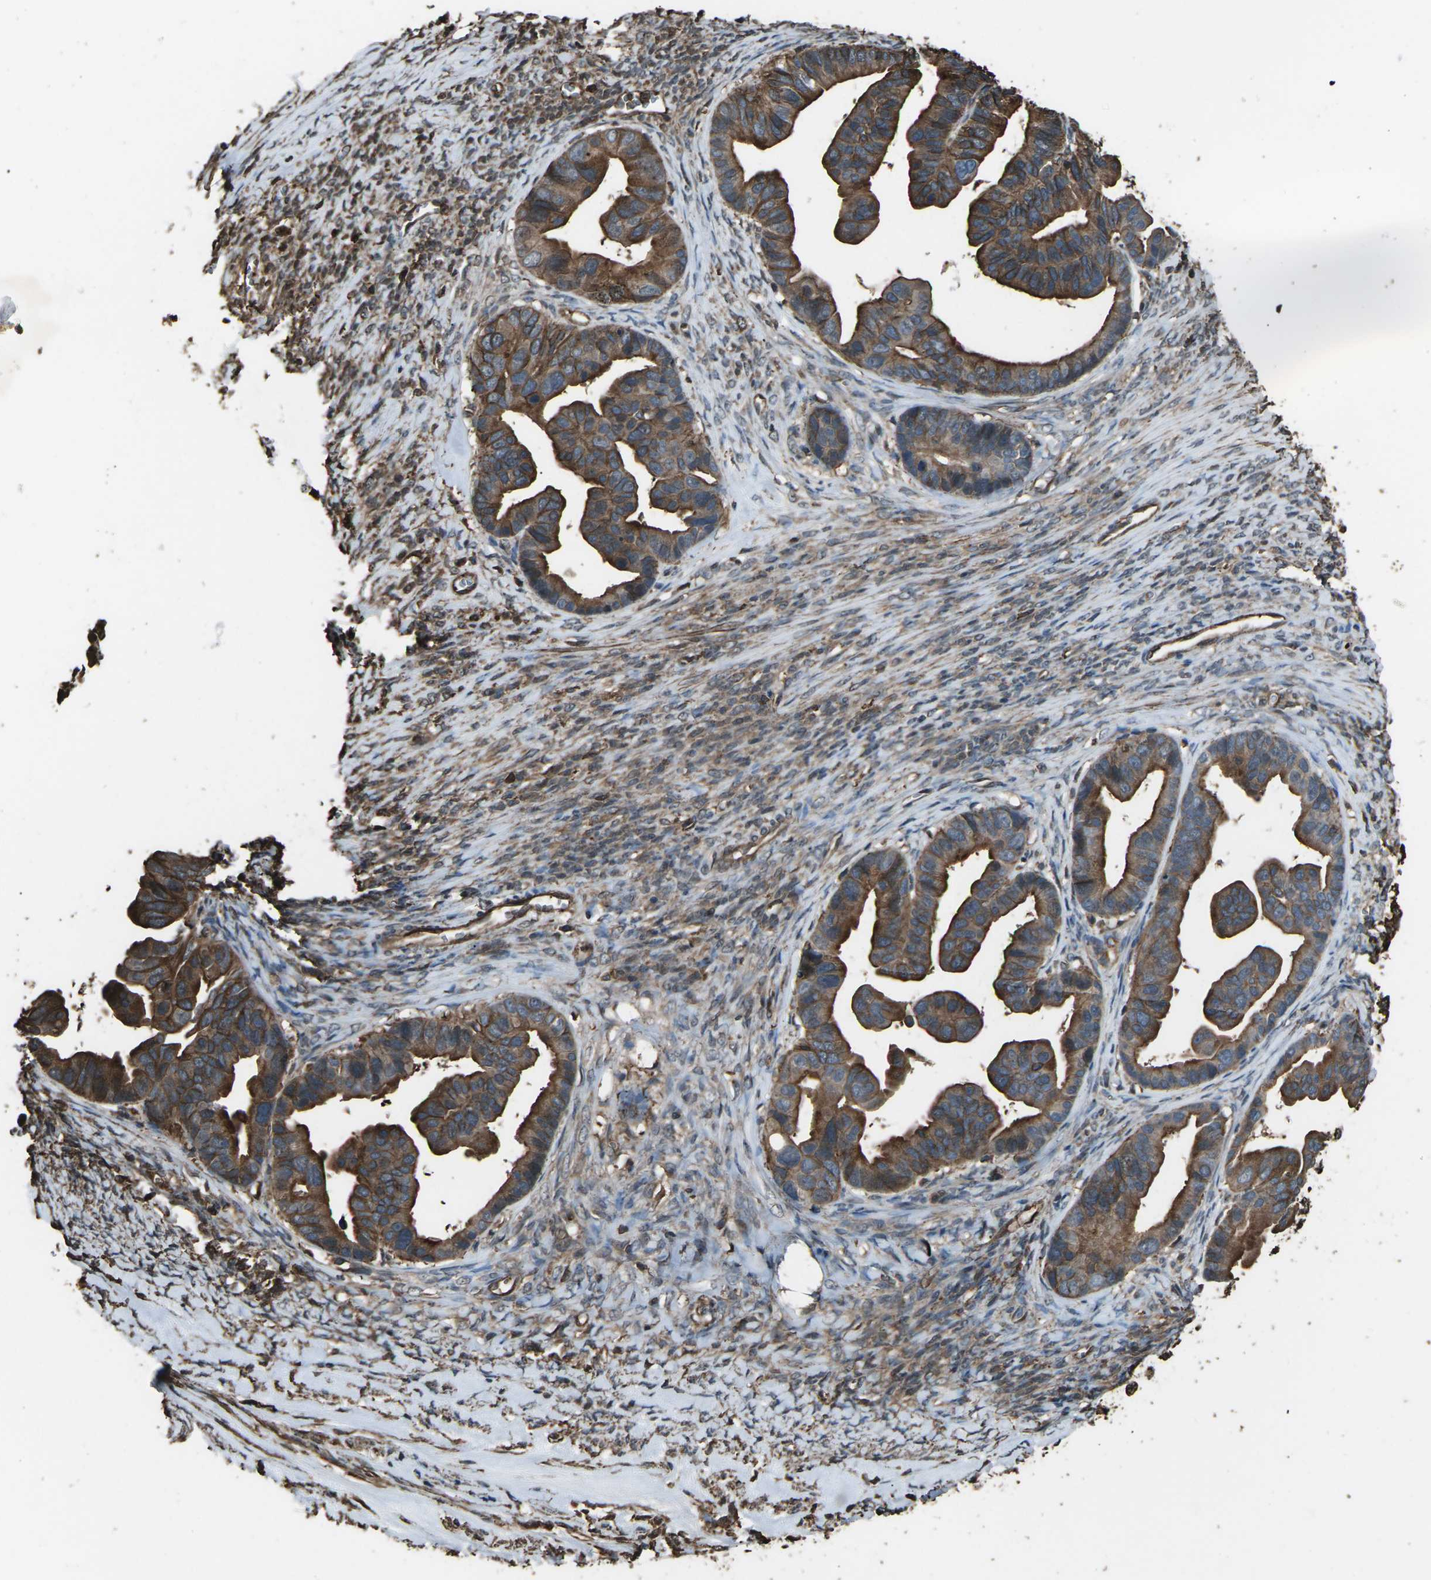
{"staining": {"intensity": "moderate", "quantity": ">75%", "location": "cytoplasmic/membranous"}, "tissue": "ovarian cancer", "cell_type": "Tumor cells", "image_type": "cancer", "snomed": [{"axis": "morphology", "description": "Cystadenocarcinoma, serous, NOS"}, {"axis": "topography", "description": "Ovary"}], "caption": "Immunohistochemistry (IHC) photomicrograph of ovarian cancer (serous cystadenocarcinoma) stained for a protein (brown), which demonstrates medium levels of moderate cytoplasmic/membranous positivity in about >75% of tumor cells.", "gene": "DHPS", "patient": {"sex": "female", "age": 56}}